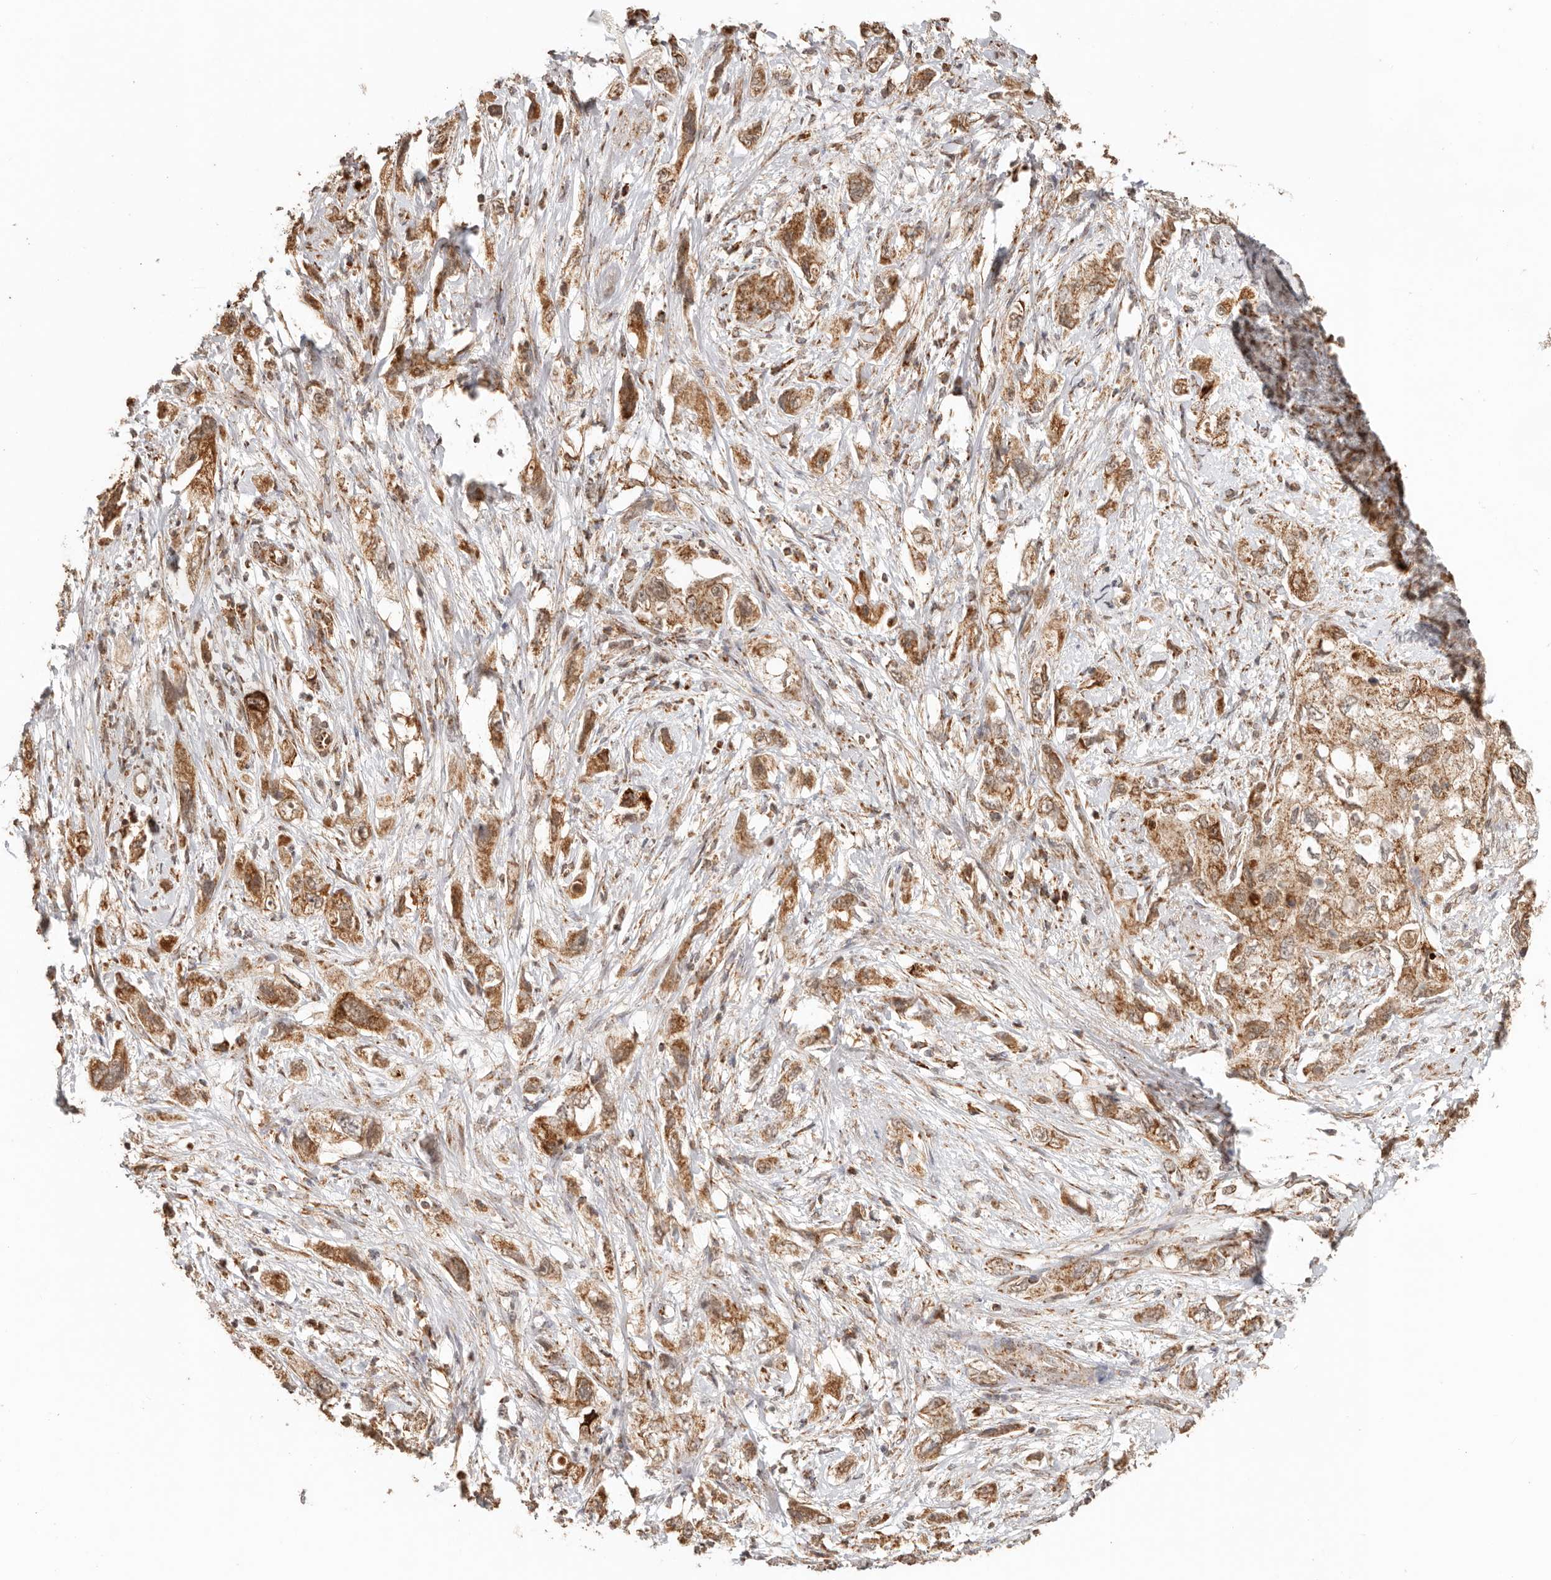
{"staining": {"intensity": "moderate", "quantity": ">75%", "location": "cytoplasmic/membranous"}, "tissue": "pancreatic cancer", "cell_type": "Tumor cells", "image_type": "cancer", "snomed": [{"axis": "morphology", "description": "Adenocarcinoma, NOS"}, {"axis": "topography", "description": "Pancreas"}], "caption": "Immunohistochemical staining of pancreatic cancer (adenocarcinoma) shows moderate cytoplasmic/membranous protein expression in approximately >75% of tumor cells.", "gene": "NDUFB11", "patient": {"sex": "female", "age": 73}}